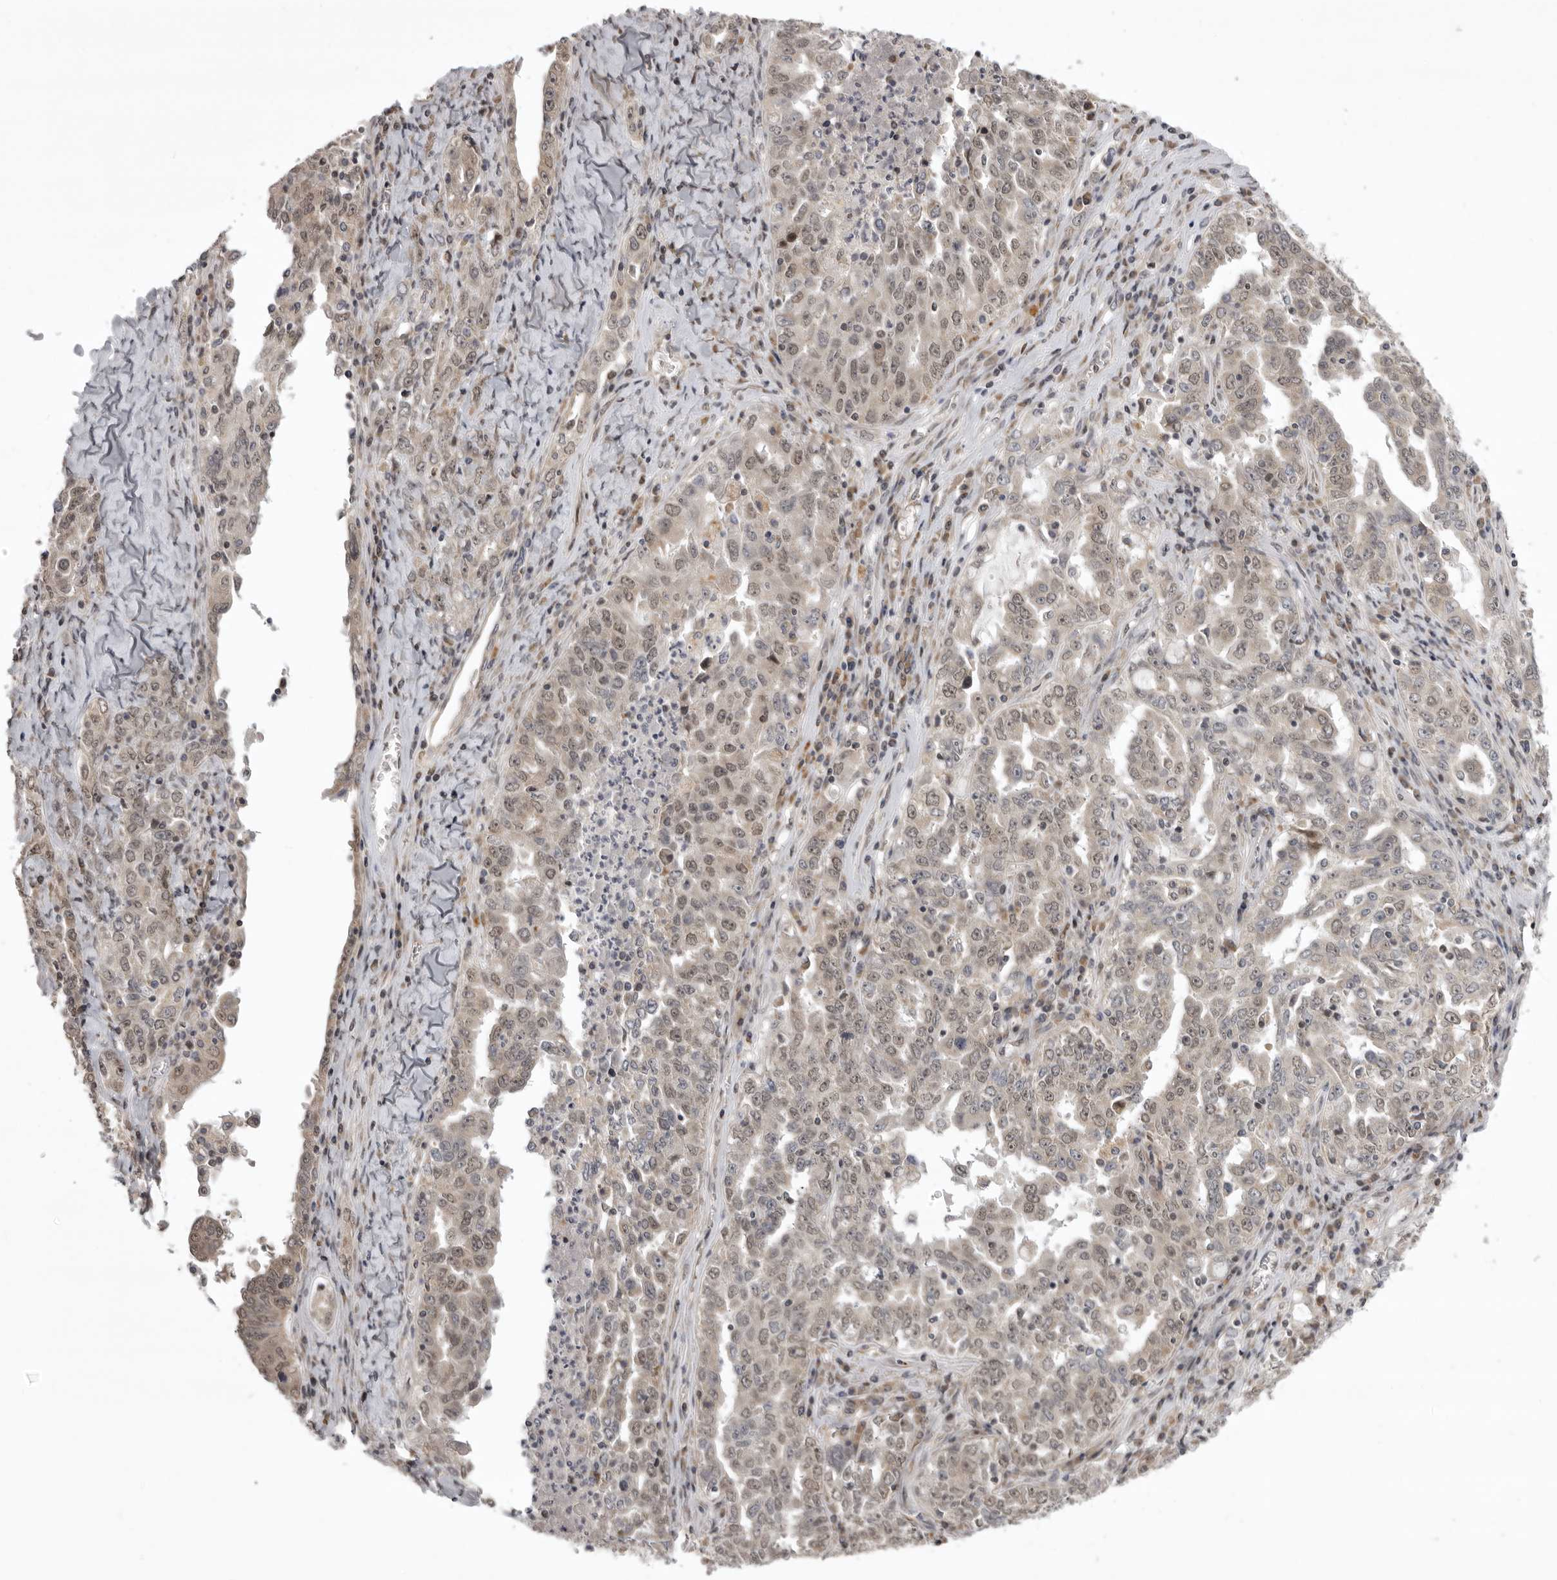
{"staining": {"intensity": "weak", "quantity": "25%-75%", "location": "cytoplasmic/membranous,nuclear"}, "tissue": "ovarian cancer", "cell_type": "Tumor cells", "image_type": "cancer", "snomed": [{"axis": "morphology", "description": "Carcinoma, endometroid"}, {"axis": "topography", "description": "Ovary"}], "caption": "A brown stain shows weak cytoplasmic/membranous and nuclear staining of a protein in human ovarian cancer (endometroid carcinoma) tumor cells.", "gene": "C1orf109", "patient": {"sex": "female", "age": 62}}